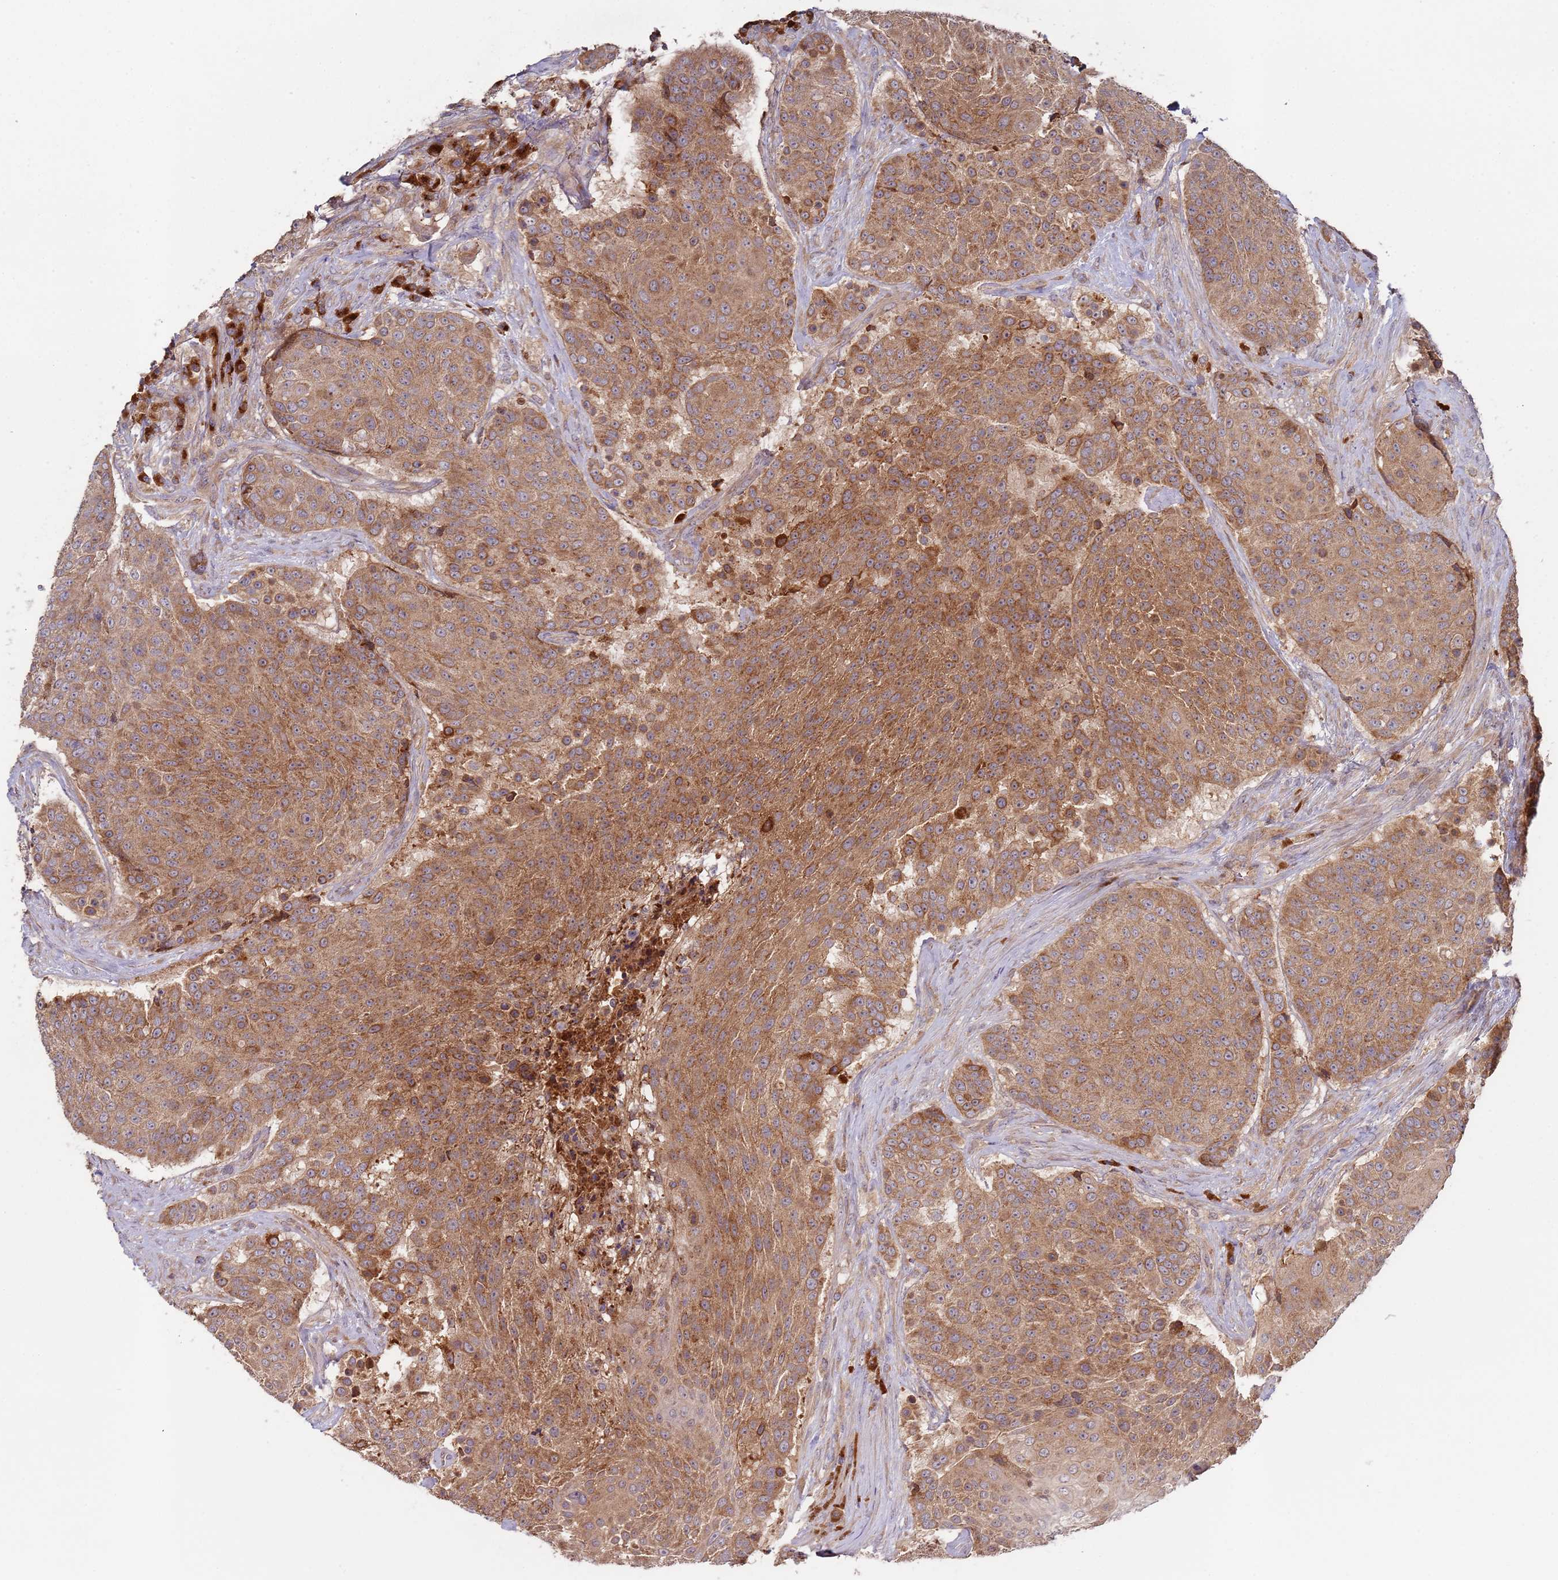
{"staining": {"intensity": "moderate", "quantity": ">75%", "location": "cytoplasmic/membranous"}, "tissue": "urothelial cancer", "cell_type": "Tumor cells", "image_type": "cancer", "snomed": [{"axis": "morphology", "description": "Urothelial carcinoma, High grade"}, {"axis": "topography", "description": "Urinary bladder"}], "caption": "Immunohistochemistry (IHC) photomicrograph of high-grade urothelial carcinoma stained for a protein (brown), which reveals medium levels of moderate cytoplasmic/membranous staining in about >75% of tumor cells.", "gene": "OR5A2", "patient": {"sex": "female", "age": 63}}